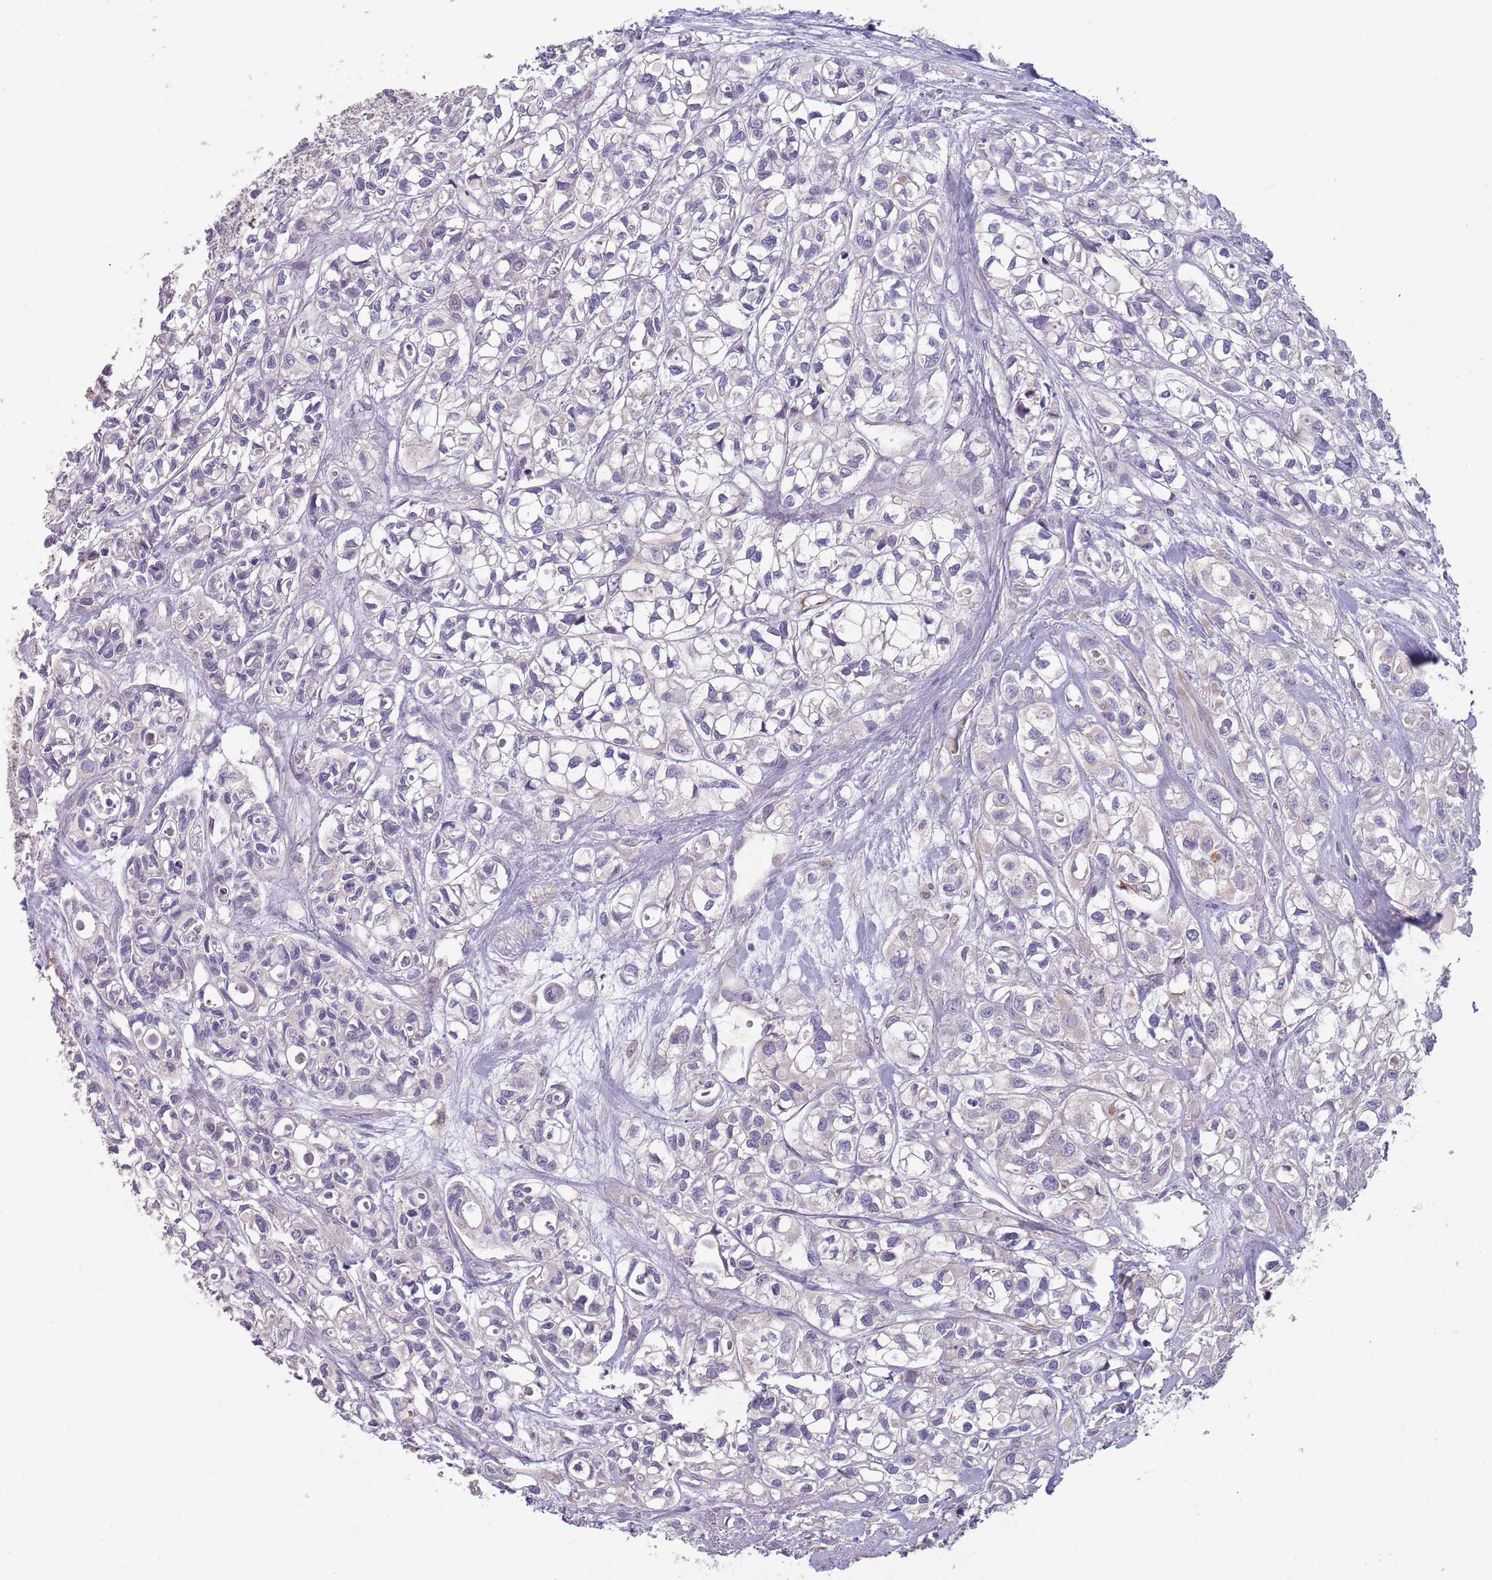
{"staining": {"intensity": "negative", "quantity": "none", "location": "none"}, "tissue": "urothelial cancer", "cell_type": "Tumor cells", "image_type": "cancer", "snomed": [{"axis": "morphology", "description": "Urothelial carcinoma, High grade"}, {"axis": "topography", "description": "Urinary bladder"}], "caption": "This histopathology image is of urothelial cancer stained with IHC to label a protein in brown with the nuclei are counter-stained blue. There is no expression in tumor cells.", "gene": "SUSD1", "patient": {"sex": "male", "age": 67}}